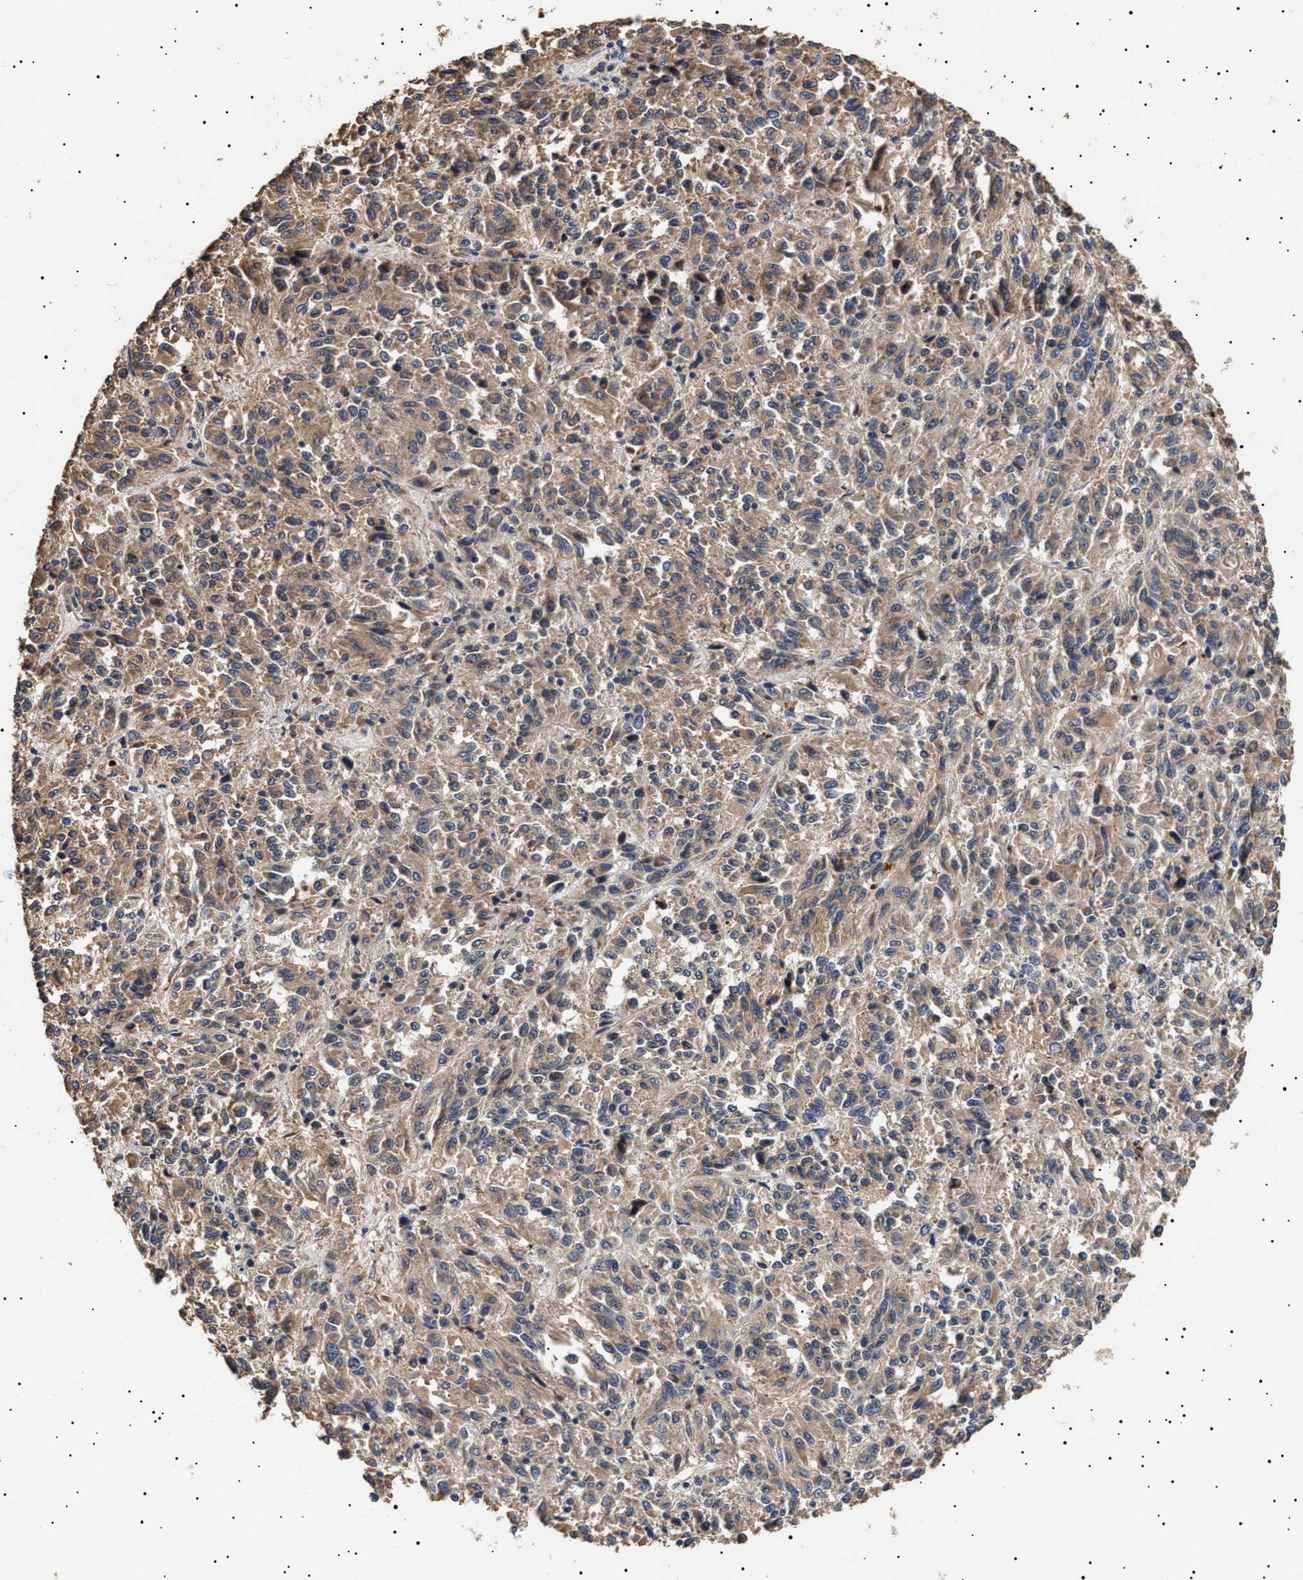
{"staining": {"intensity": "moderate", "quantity": ">75%", "location": "cytoplasmic/membranous"}, "tissue": "melanoma", "cell_type": "Tumor cells", "image_type": "cancer", "snomed": [{"axis": "morphology", "description": "Malignant melanoma, Metastatic site"}, {"axis": "topography", "description": "Lung"}], "caption": "Tumor cells demonstrate medium levels of moderate cytoplasmic/membranous staining in approximately >75% of cells in human malignant melanoma (metastatic site). (brown staining indicates protein expression, while blue staining denotes nuclei).", "gene": "KRBA1", "patient": {"sex": "male", "age": 64}}